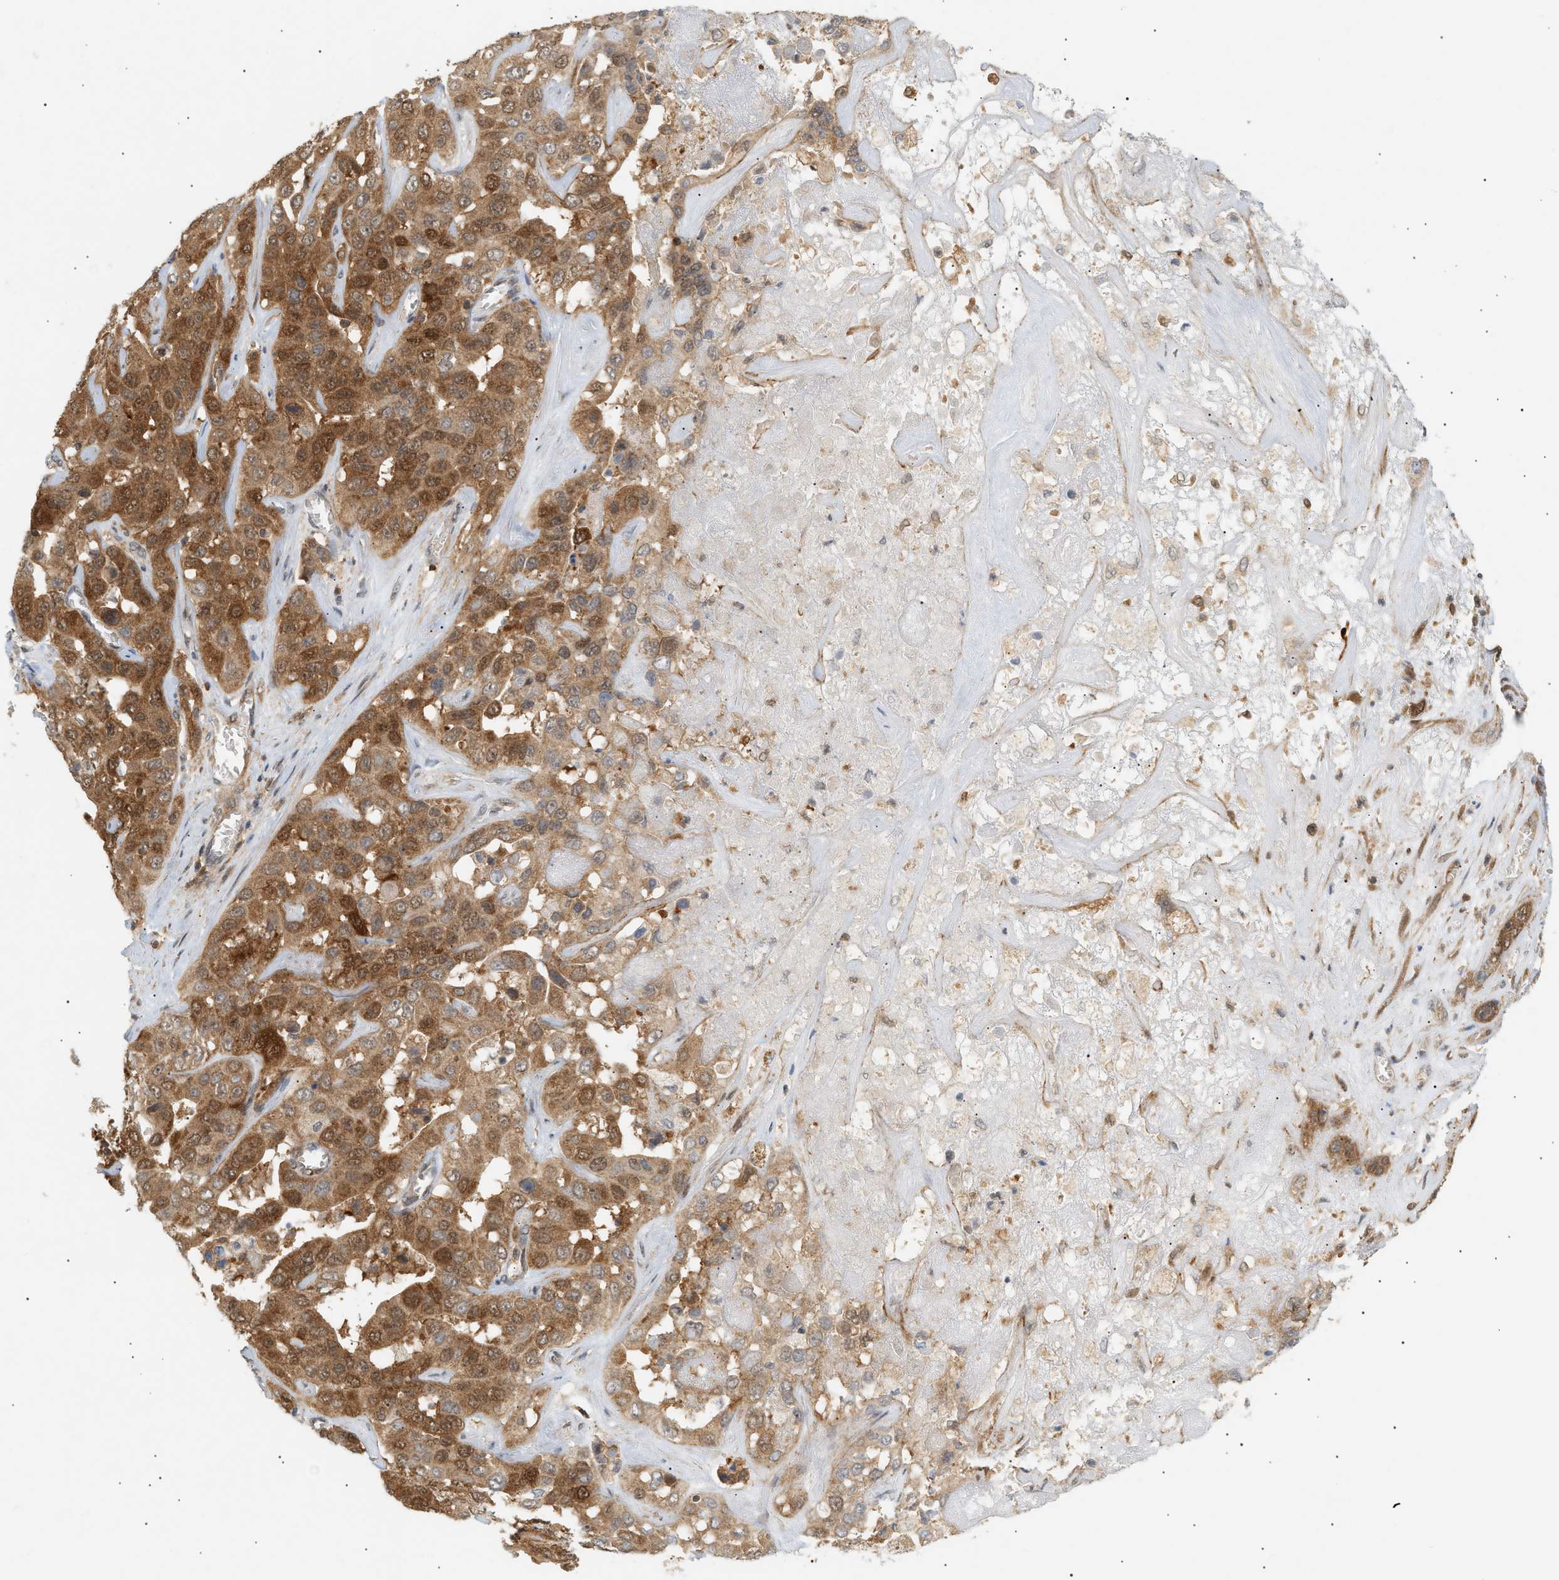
{"staining": {"intensity": "moderate", "quantity": ">75%", "location": "cytoplasmic/membranous,nuclear"}, "tissue": "liver cancer", "cell_type": "Tumor cells", "image_type": "cancer", "snomed": [{"axis": "morphology", "description": "Cholangiocarcinoma"}, {"axis": "topography", "description": "Liver"}], "caption": "Immunohistochemical staining of human liver cancer reveals medium levels of moderate cytoplasmic/membranous and nuclear protein staining in approximately >75% of tumor cells.", "gene": "SHC1", "patient": {"sex": "female", "age": 52}}